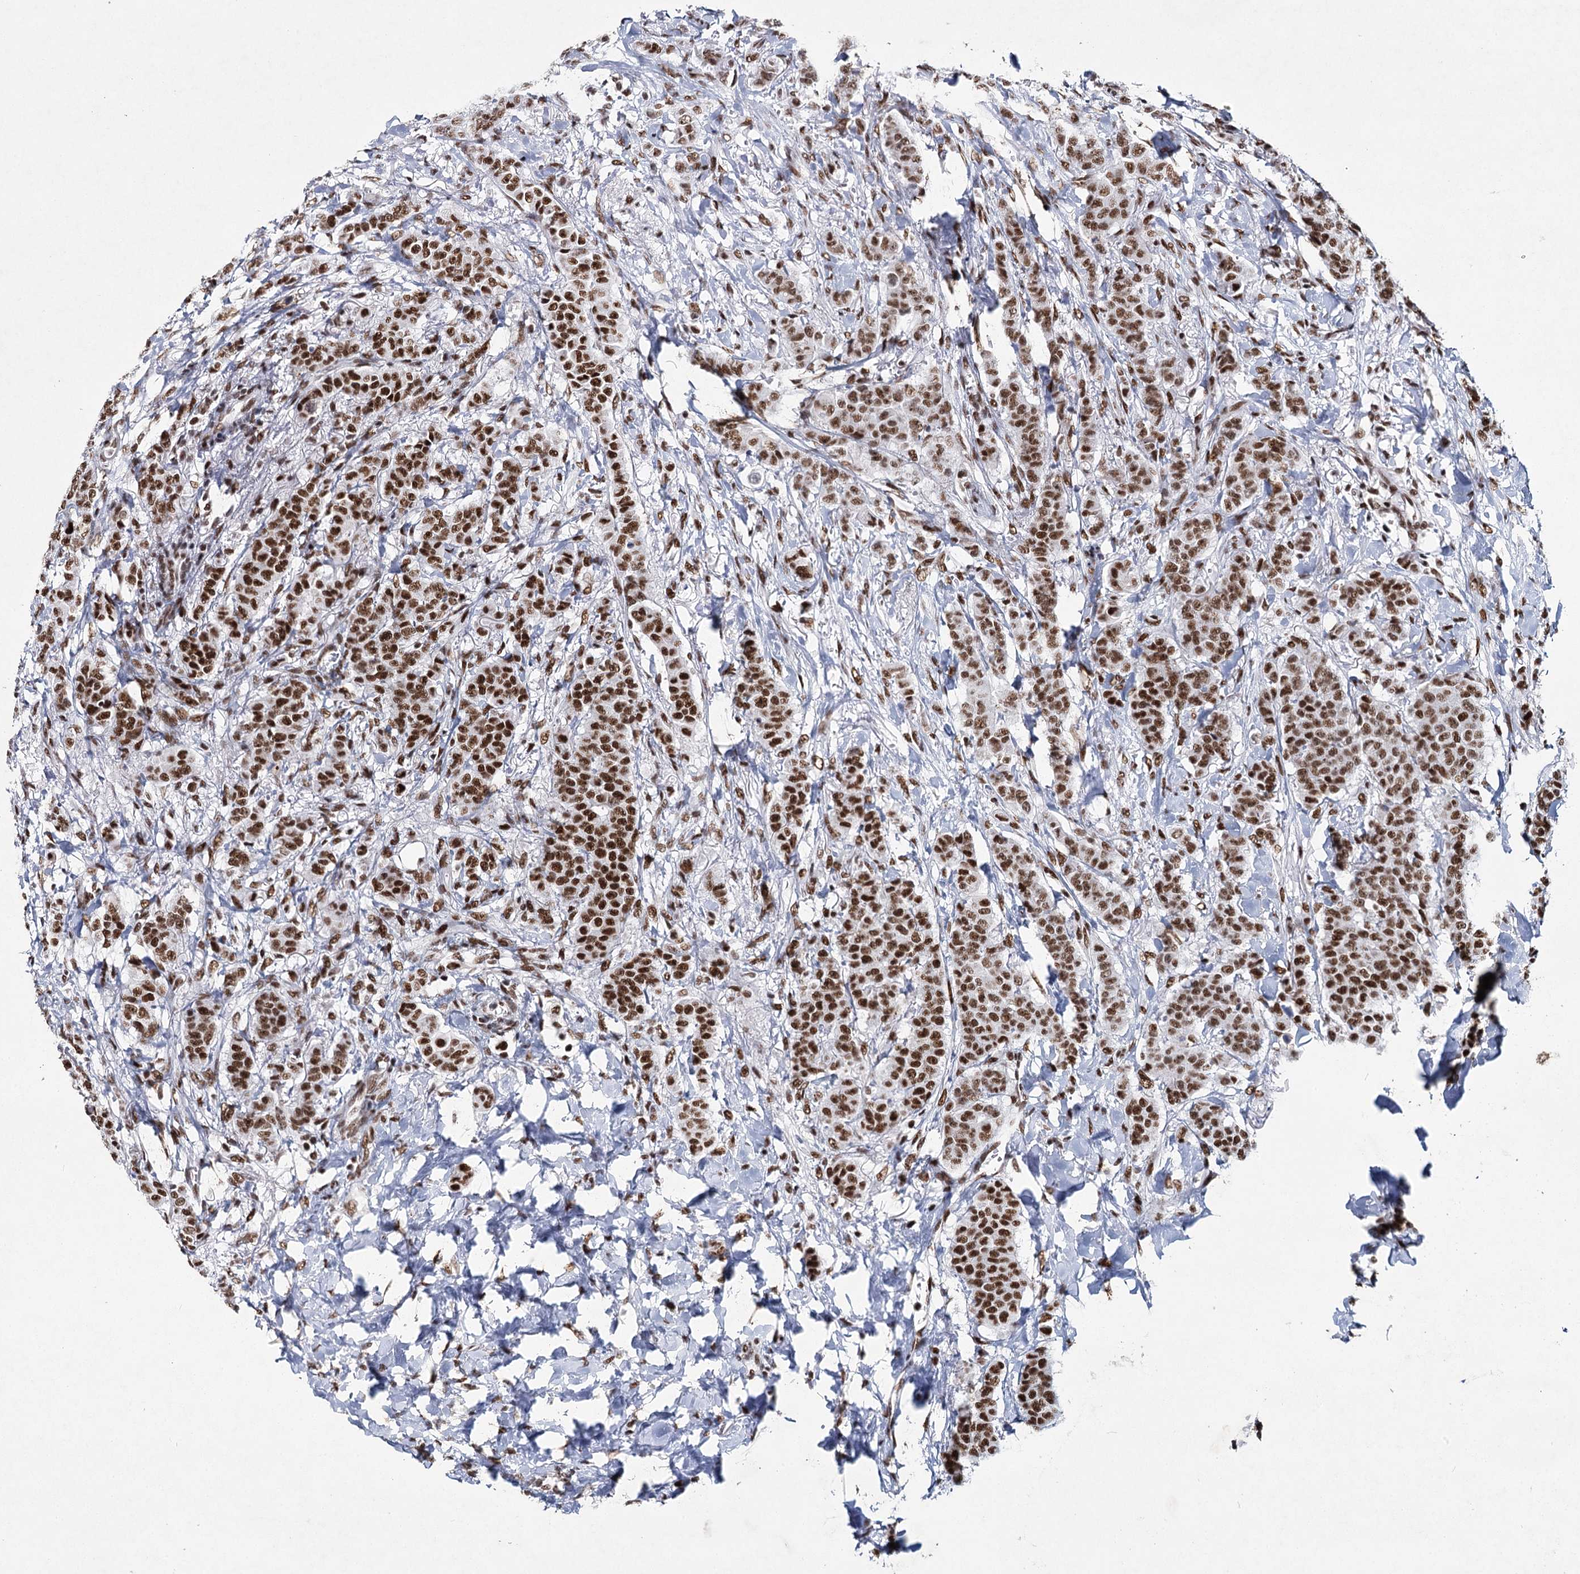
{"staining": {"intensity": "strong", "quantity": ">75%", "location": "nuclear"}, "tissue": "breast cancer", "cell_type": "Tumor cells", "image_type": "cancer", "snomed": [{"axis": "morphology", "description": "Duct carcinoma"}, {"axis": "topography", "description": "Breast"}], "caption": "Protein expression analysis of human breast cancer (infiltrating ductal carcinoma) reveals strong nuclear positivity in about >75% of tumor cells. (DAB IHC with brightfield microscopy, high magnification).", "gene": "SCAF8", "patient": {"sex": "female", "age": 40}}